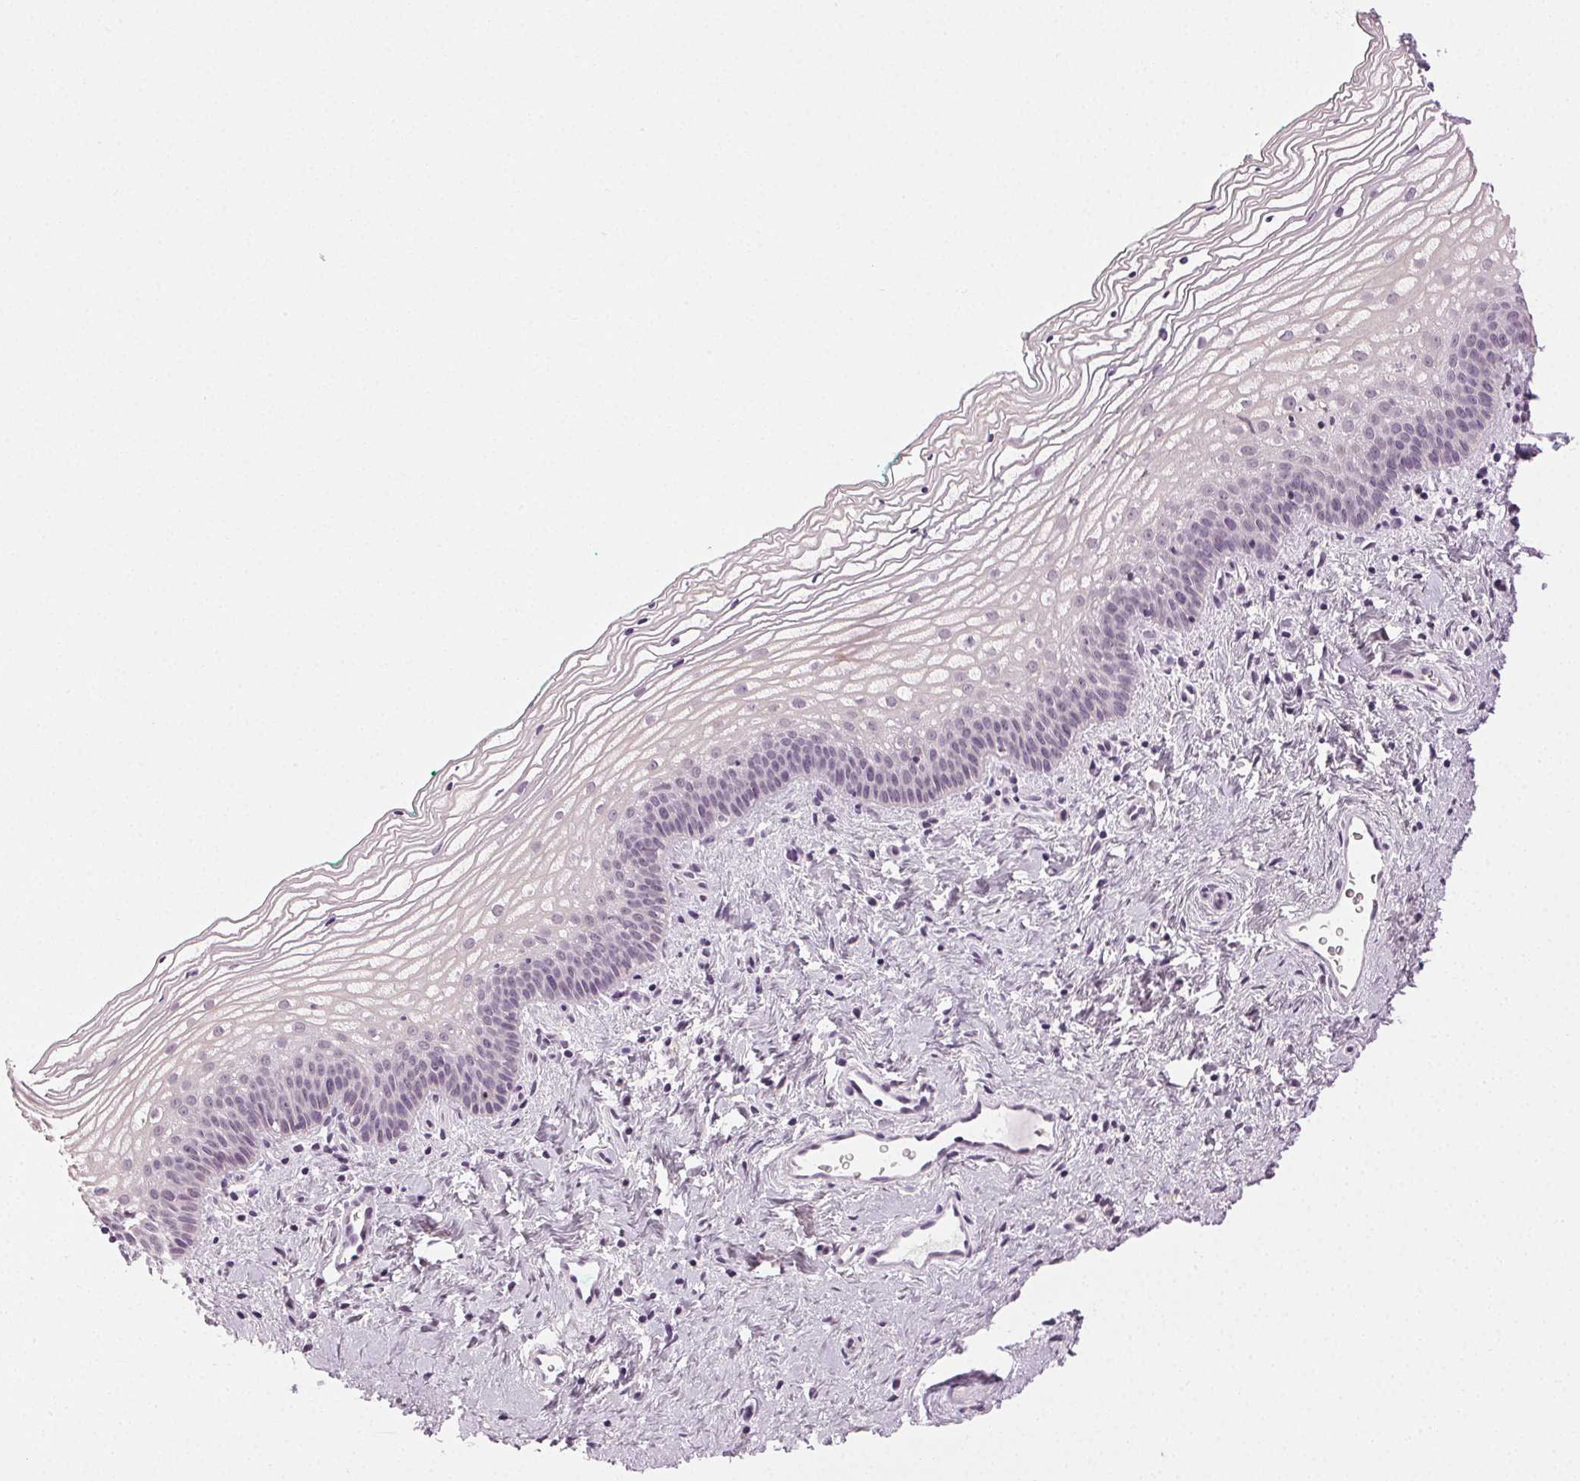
{"staining": {"intensity": "weak", "quantity": "25%-75%", "location": "nuclear"}, "tissue": "vagina", "cell_type": "Squamous epithelial cells", "image_type": "normal", "snomed": [{"axis": "morphology", "description": "Normal tissue, NOS"}, {"axis": "topography", "description": "Vagina"}], "caption": "Protein staining reveals weak nuclear expression in about 25%-75% of squamous epithelial cells in benign vagina. The protein of interest is shown in brown color, while the nuclei are stained blue.", "gene": "AIF1L", "patient": {"sex": "female", "age": 44}}